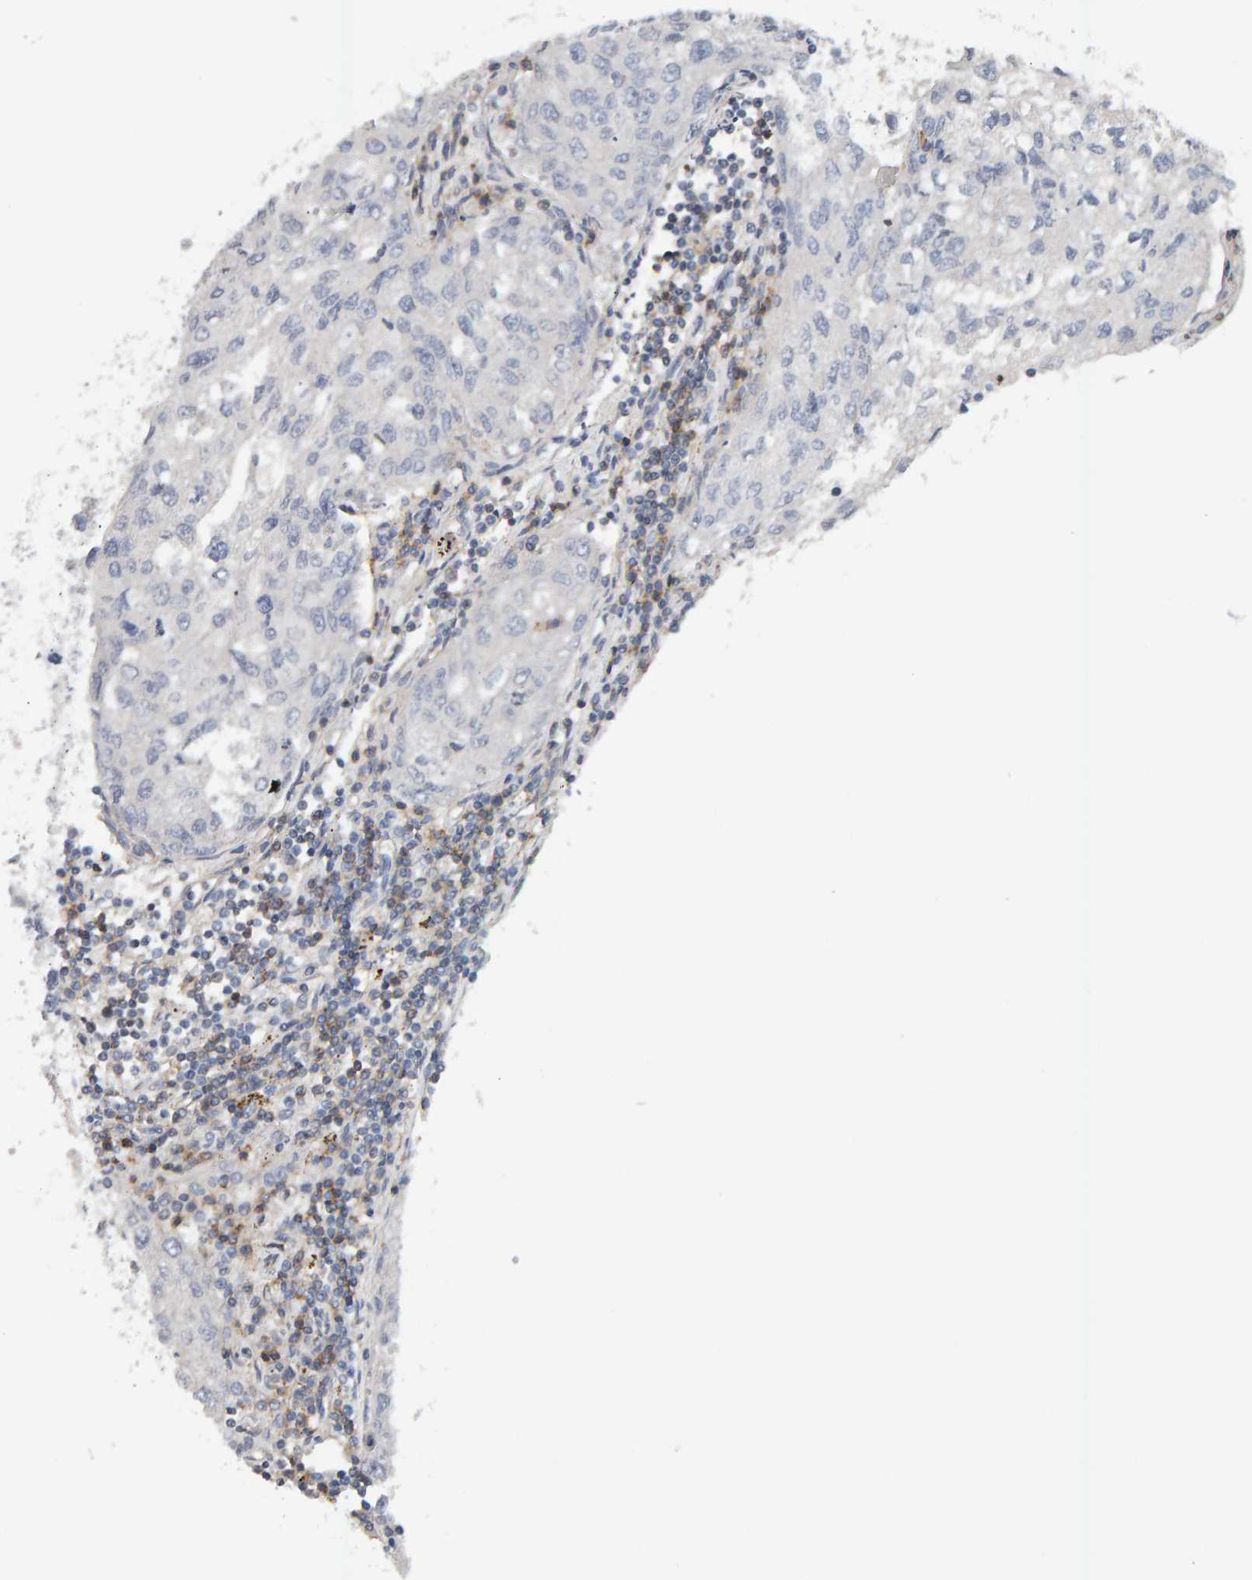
{"staining": {"intensity": "negative", "quantity": "none", "location": "none"}, "tissue": "urothelial cancer", "cell_type": "Tumor cells", "image_type": "cancer", "snomed": [{"axis": "morphology", "description": "Urothelial carcinoma, High grade"}, {"axis": "topography", "description": "Lymph node"}, {"axis": "topography", "description": "Urinary bladder"}], "caption": "The histopathology image displays no significant staining in tumor cells of urothelial cancer.", "gene": "FYN", "patient": {"sex": "male", "age": 51}}